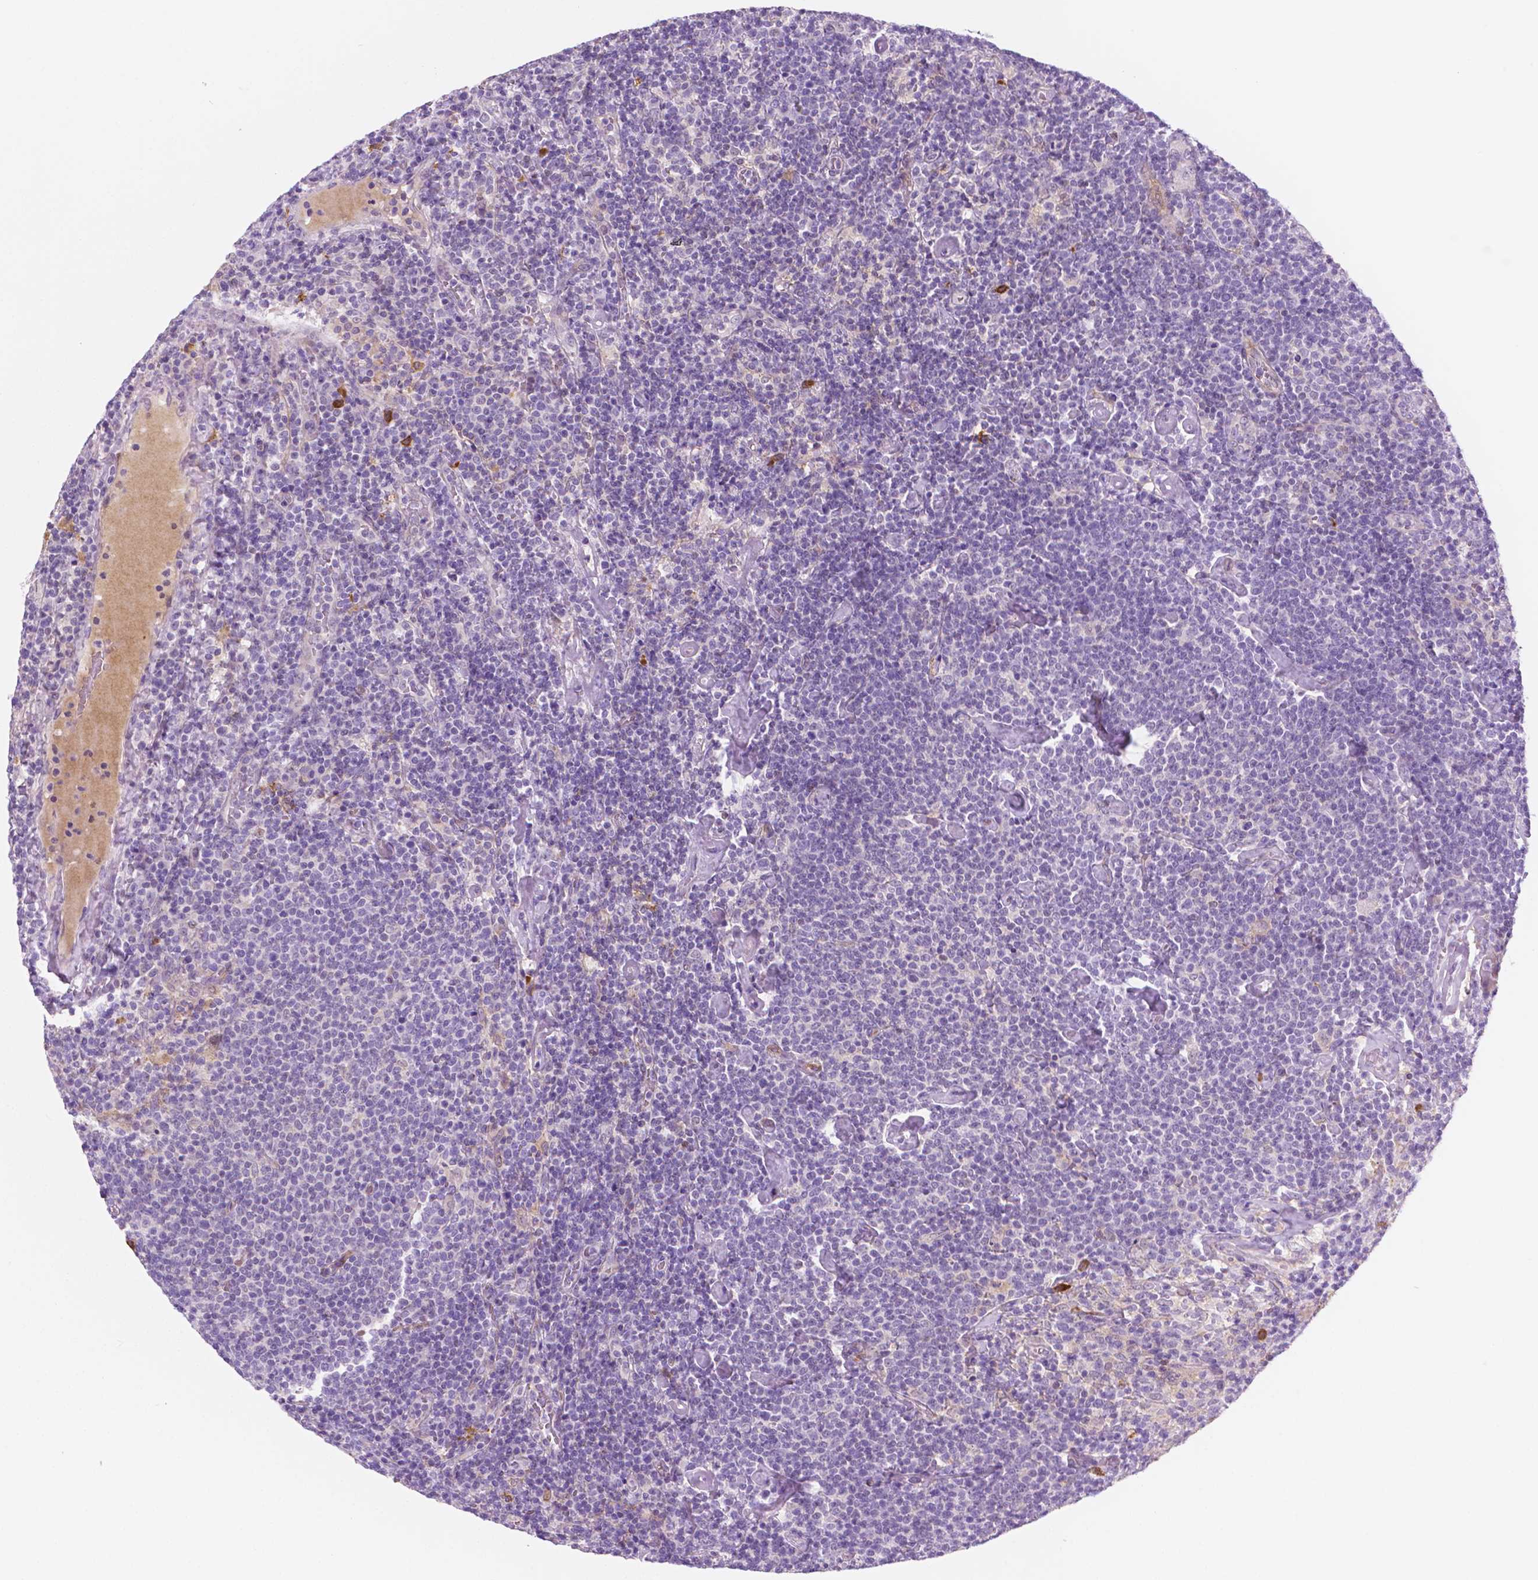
{"staining": {"intensity": "negative", "quantity": "none", "location": "none"}, "tissue": "lymphoma", "cell_type": "Tumor cells", "image_type": "cancer", "snomed": [{"axis": "morphology", "description": "Malignant lymphoma, non-Hodgkin's type, High grade"}, {"axis": "topography", "description": "Lymph node"}], "caption": "High power microscopy image of an immunohistochemistry micrograph of lymphoma, revealing no significant positivity in tumor cells. (DAB immunohistochemistry (IHC) visualized using brightfield microscopy, high magnification).", "gene": "EPPK1", "patient": {"sex": "male", "age": 61}}